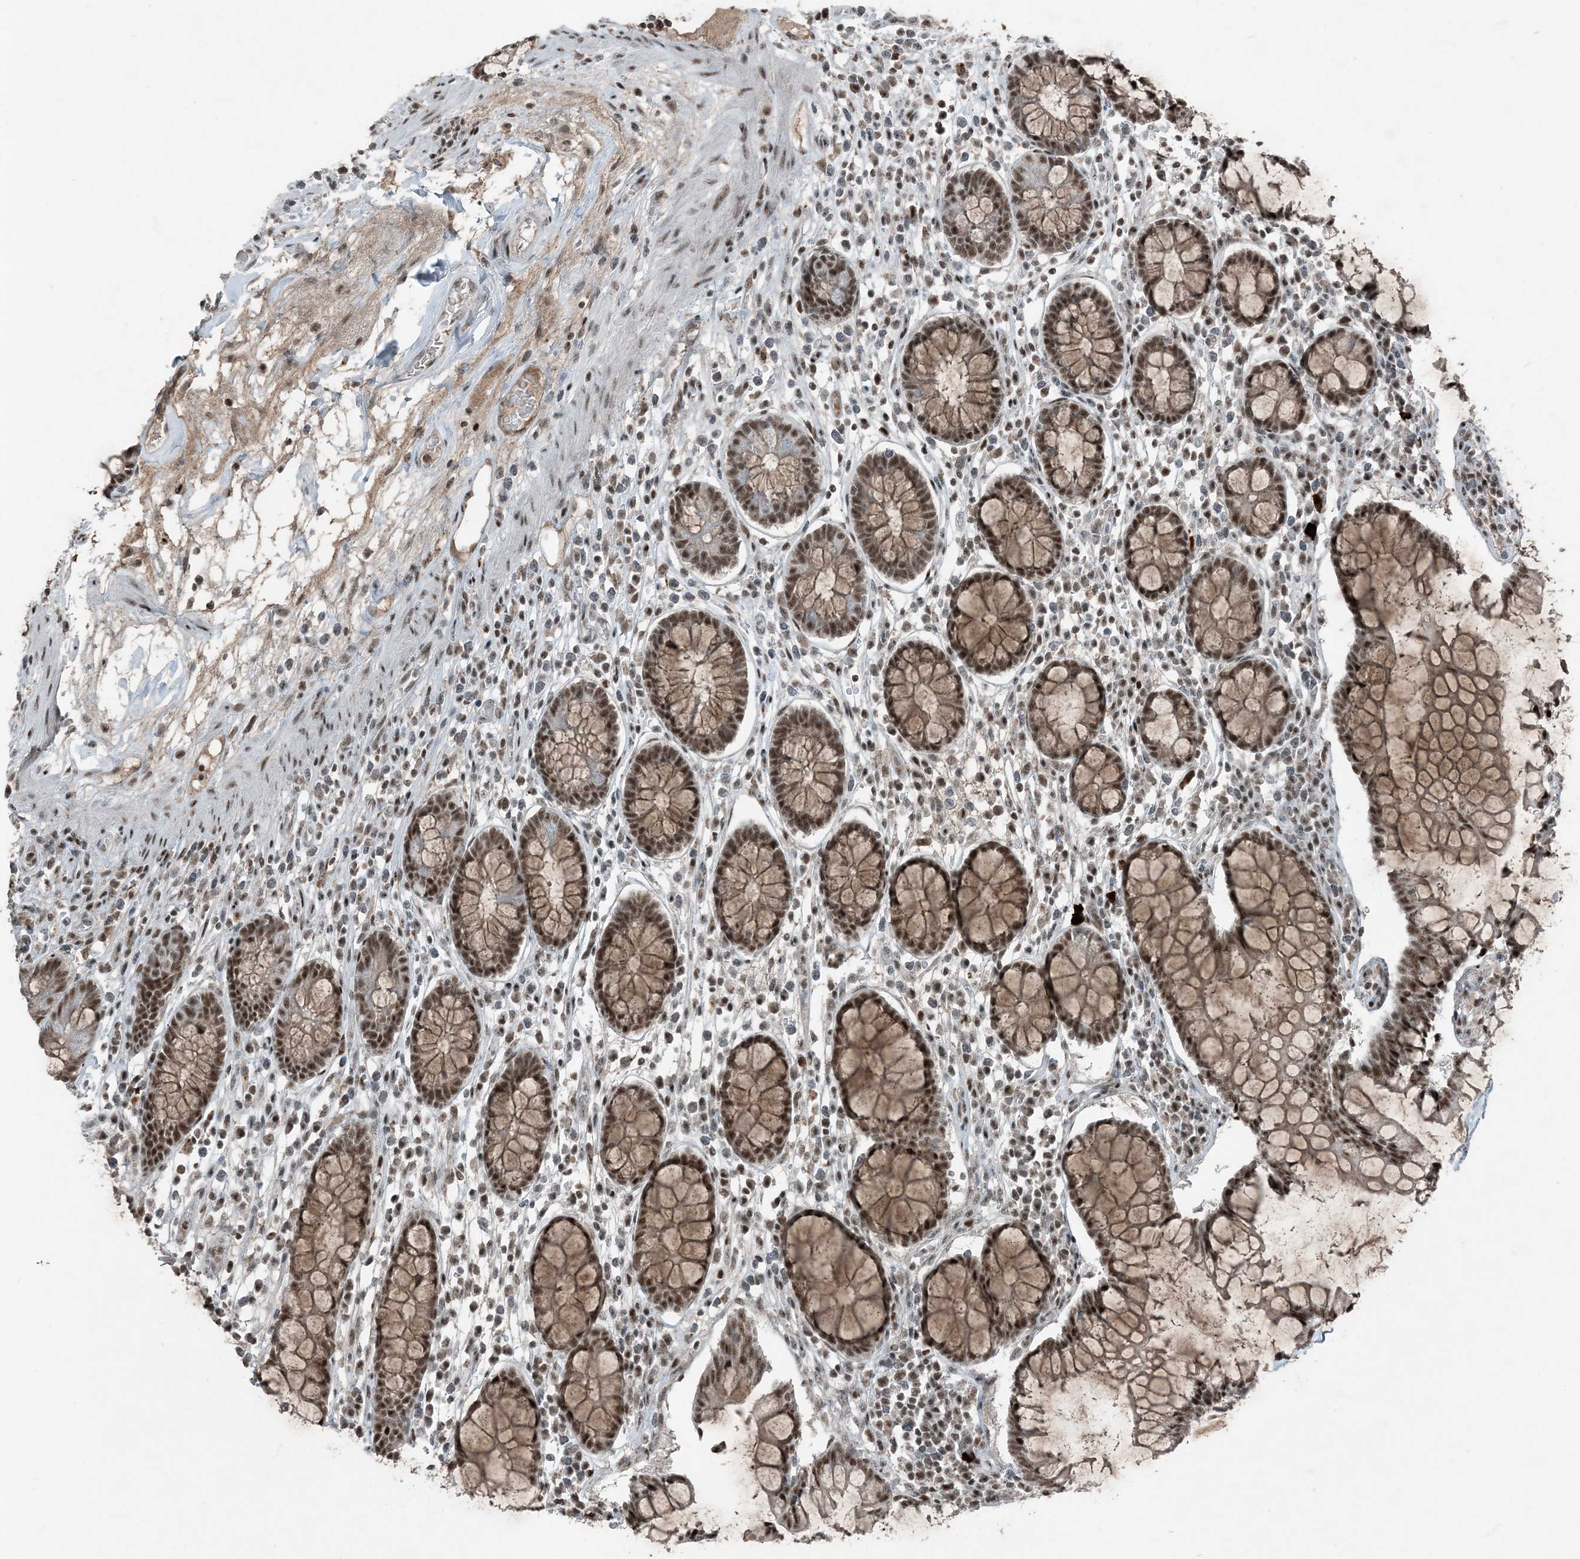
{"staining": {"intensity": "weak", "quantity": "25%-75%", "location": "nuclear"}, "tissue": "colon", "cell_type": "Endothelial cells", "image_type": "normal", "snomed": [{"axis": "morphology", "description": "Normal tissue, NOS"}, {"axis": "topography", "description": "Colon"}], "caption": "Unremarkable colon shows weak nuclear staining in about 25%-75% of endothelial cells (DAB IHC with brightfield microscopy, high magnification)..", "gene": "TADA2B", "patient": {"sex": "female", "age": 79}}